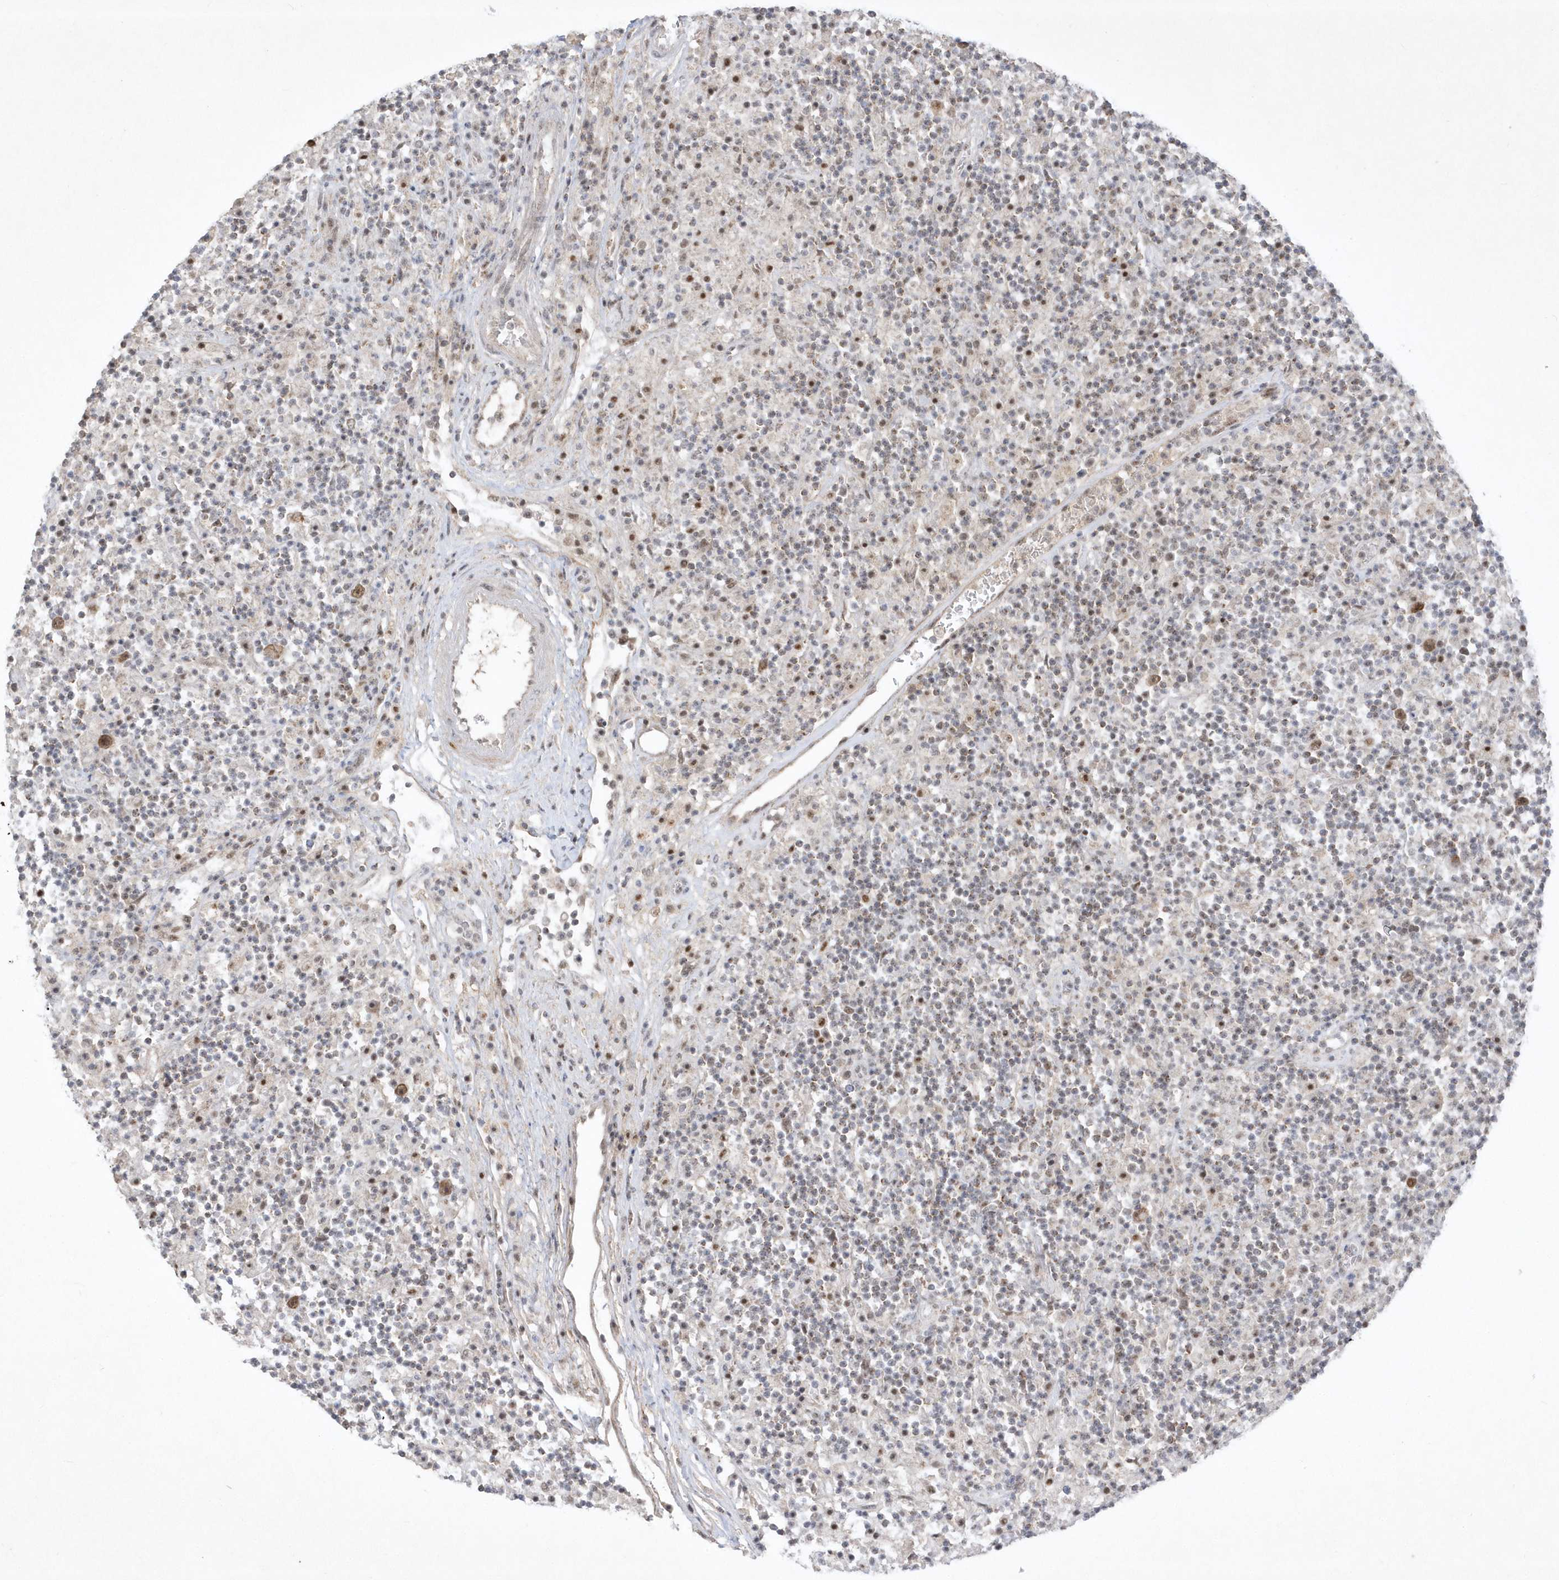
{"staining": {"intensity": "moderate", "quantity": ">75%", "location": "nuclear"}, "tissue": "lymphoma", "cell_type": "Tumor cells", "image_type": "cancer", "snomed": [{"axis": "morphology", "description": "Hodgkin's disease, NOS"}, {"axis": "topography", "description": "Lymph node"}], "caption": "A photomicrograph of Hodgkin's disease stained for a protein shows moderate nuclear brown staining in tumor cells.", "gene": "CPSF3", "patient": {"sex": "male", "age": 70}}